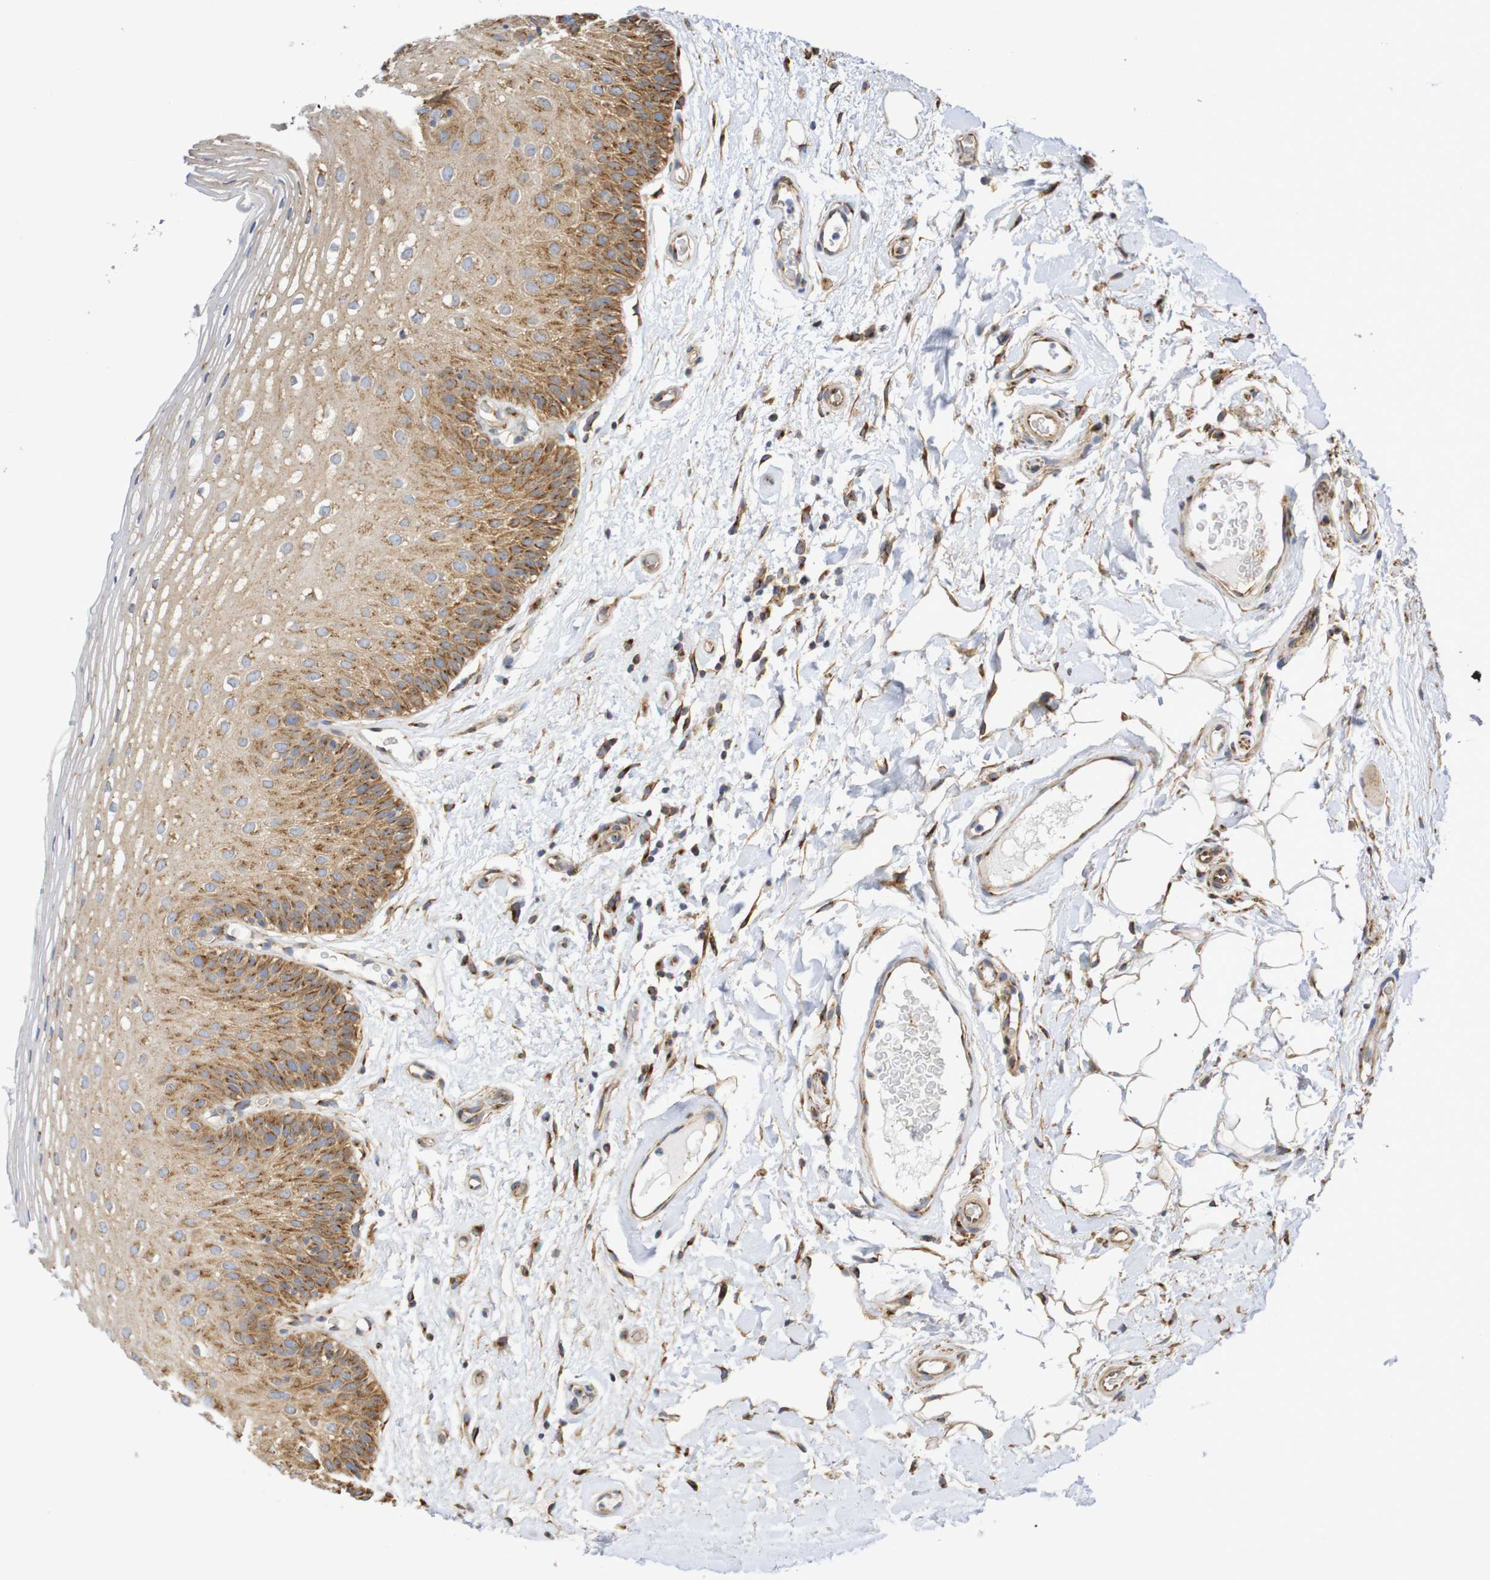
{"staining": {"intensity": "moderate", "quantity": ">75%", "location": "cytoplasmic/membranous"}, "tissue": "oral mucosa", "cell_type": "Squamous epithelial cells", "image_type": "normal", "snomed": [{"axis": "morphology", "description": "Normal tissue, NOS"}, {"axis": "morphology", "description": "Squamous cell carcinoma, NOS"}, {"axis": "topography", "description": "Skeletal muscle"}, {"axis": "topography", "description": "Oral tissue"}], "caption": "Normal oral mucosa exhibits moderate cytoplasmic/membranous positivity in about >75% of squamous epithelial cells.", "gene": "DCP2", "patient": {"sex": "male", "age": 71}}